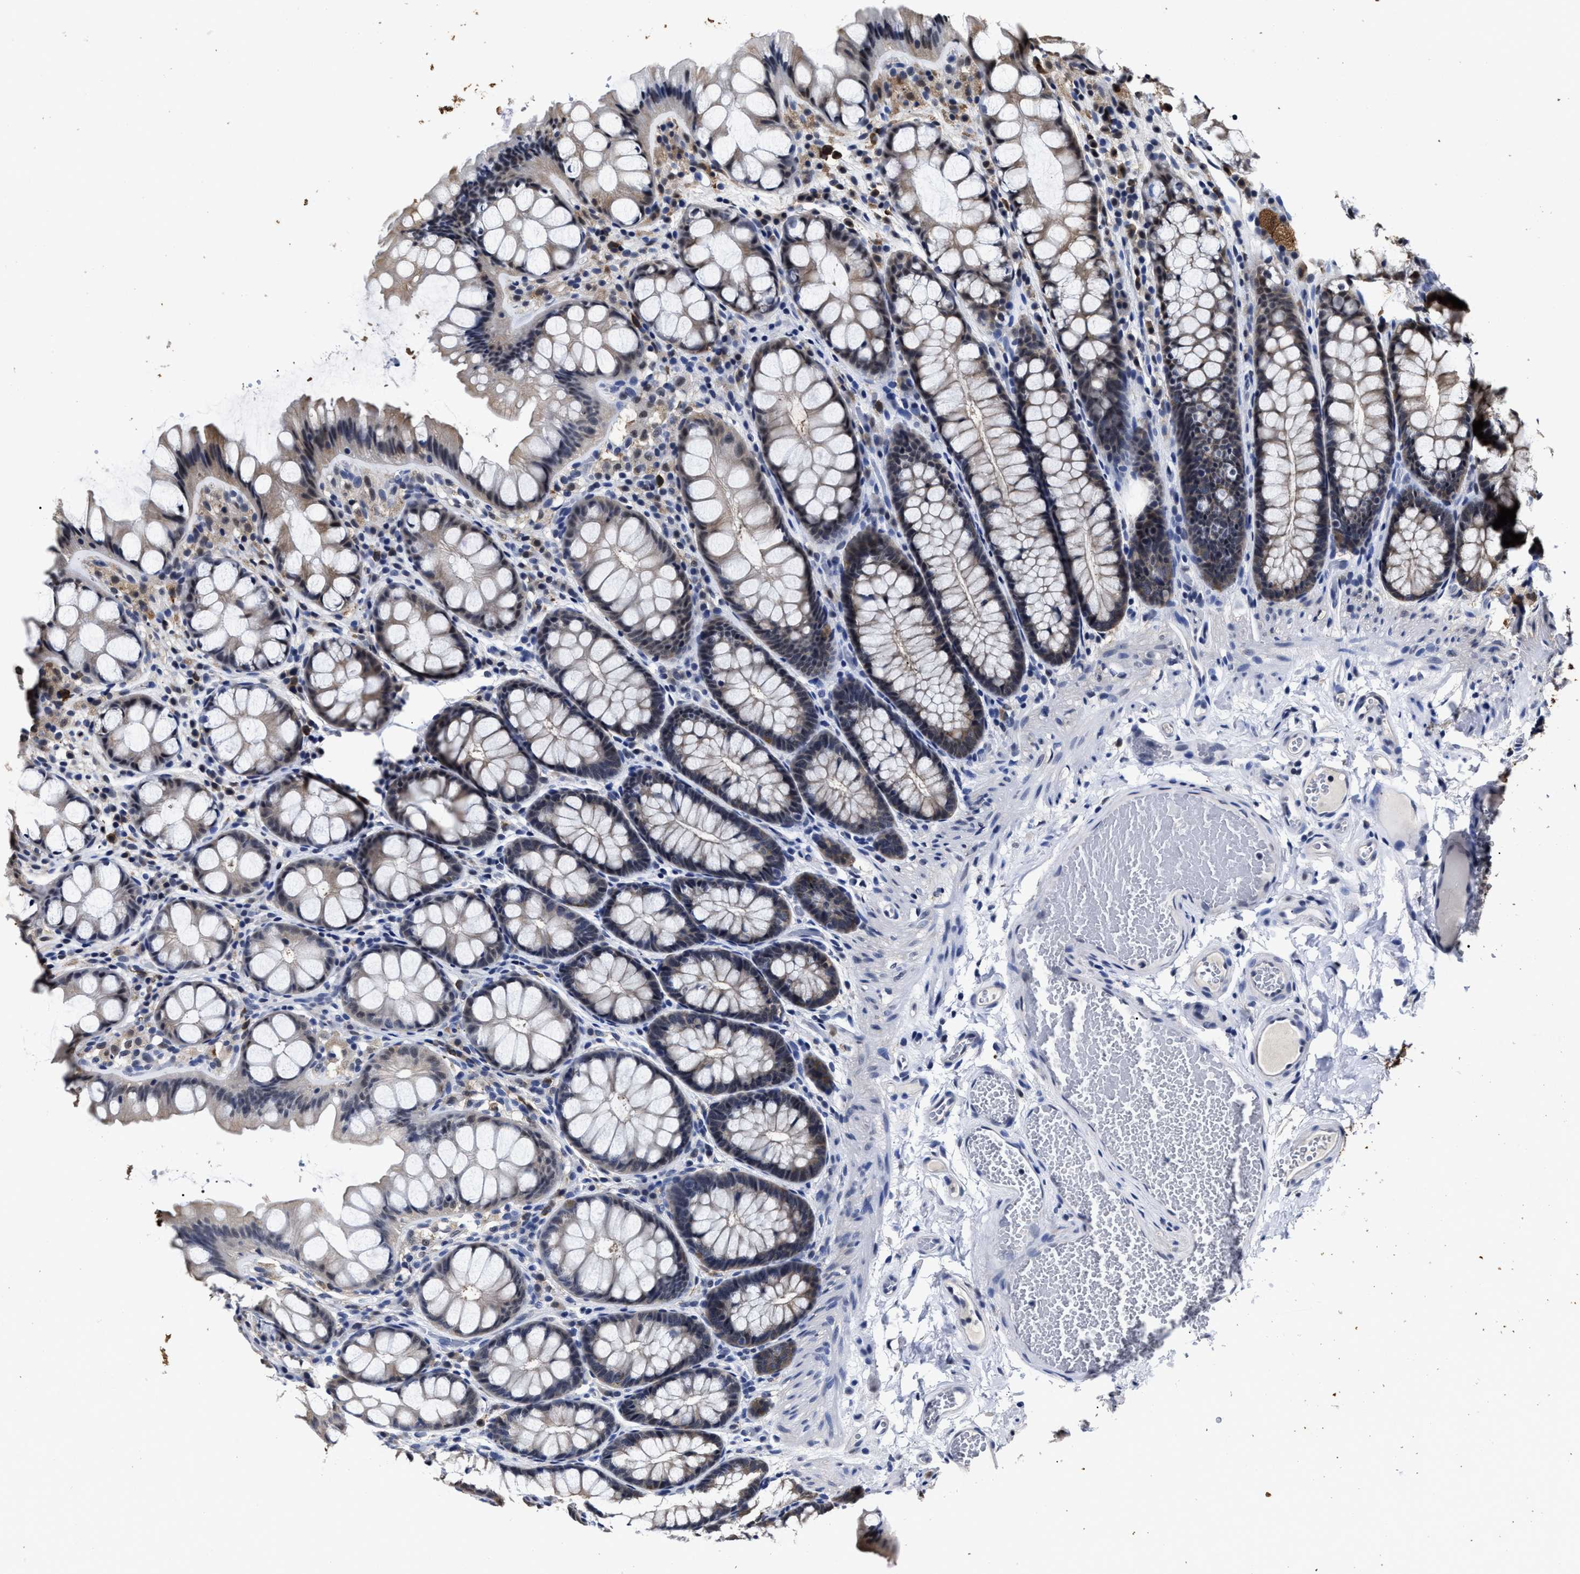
{"staining": {"intensity": "weak", "quantity": "25%-75%", "location": "nuclear"}, "tissue": "colon", "cell_type": "Endothelial cells", "image_type": "normal", "snomed": [{"axis": "morphology", "description": "Normal tissue, NOS"}, {"axis": "topography", "description": "Colon"}], "caption": "Unremarkable colon shows weak nuclear staining in approximately 25%-75% of endothelial cells (Stains: DAB (3,3'-diaminobenzidine) in brown, nuclei in blue, Microscopy: brightfield microscopy at high magnification)..", "gene": "PRPF4B", "patient": {"sex": "male", "age": 47}}